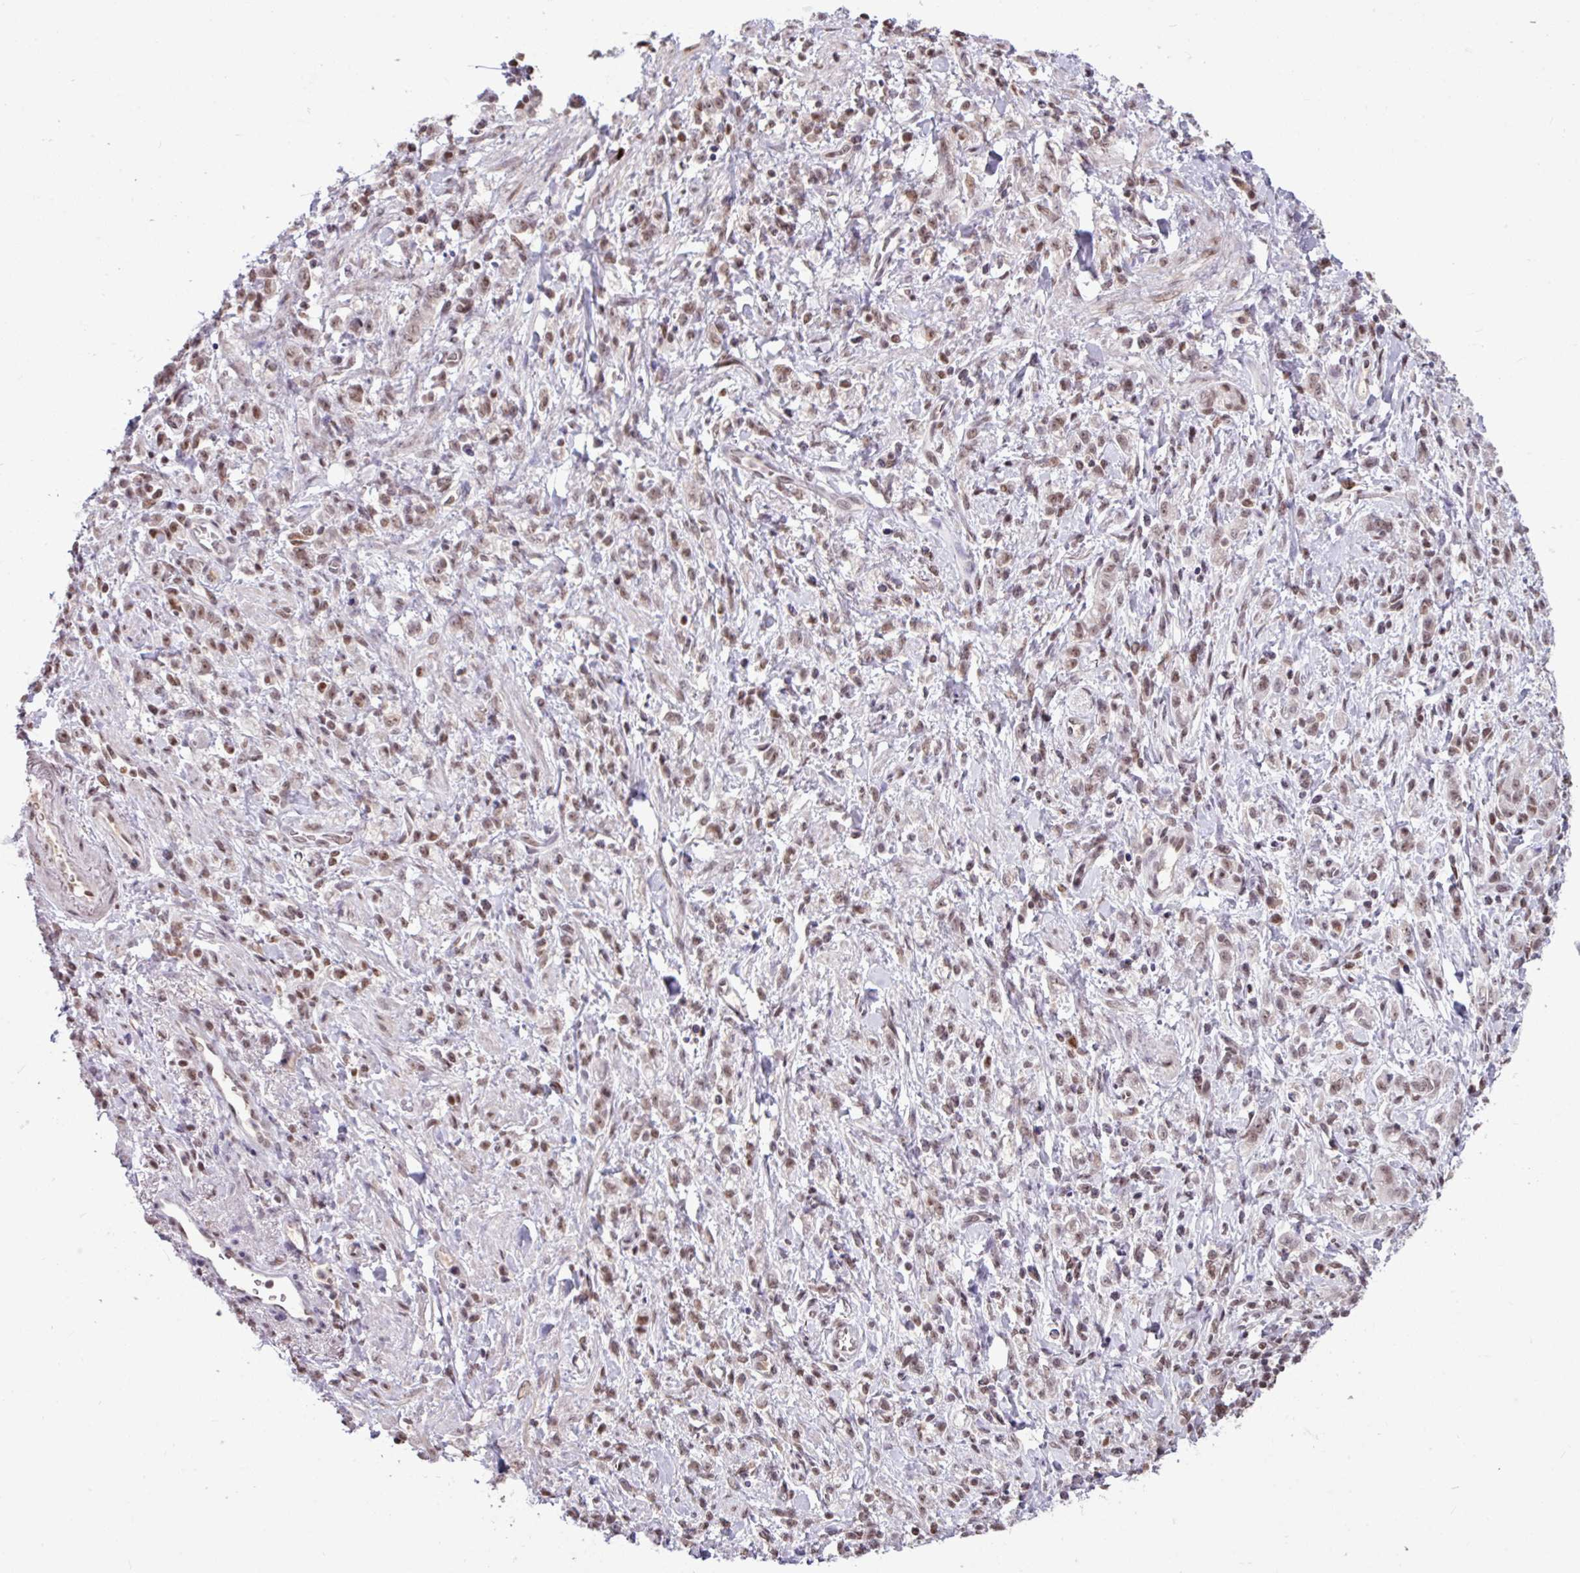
{"staining": {"intensity": "weak", "quantity": ">75%", "location": "nuclear"}, "tissue": "stomach cancer", "cell_type": "Tumor cells", "image_type": "cancer", "snomed": [{"axis": "morphology", "description": "Adenocarcinoma, NOS"}, {"axis": "topography", "description": "Stomach"}], "caption": "A high-resolution histopathology image shows immunohistochemistry staining of stomach adenocarcinoma, which reveals weak nuclear positivity in about >75% of tumor cells.", "gene": "TDG", "patient": {"sex": "male", "age": 77}}